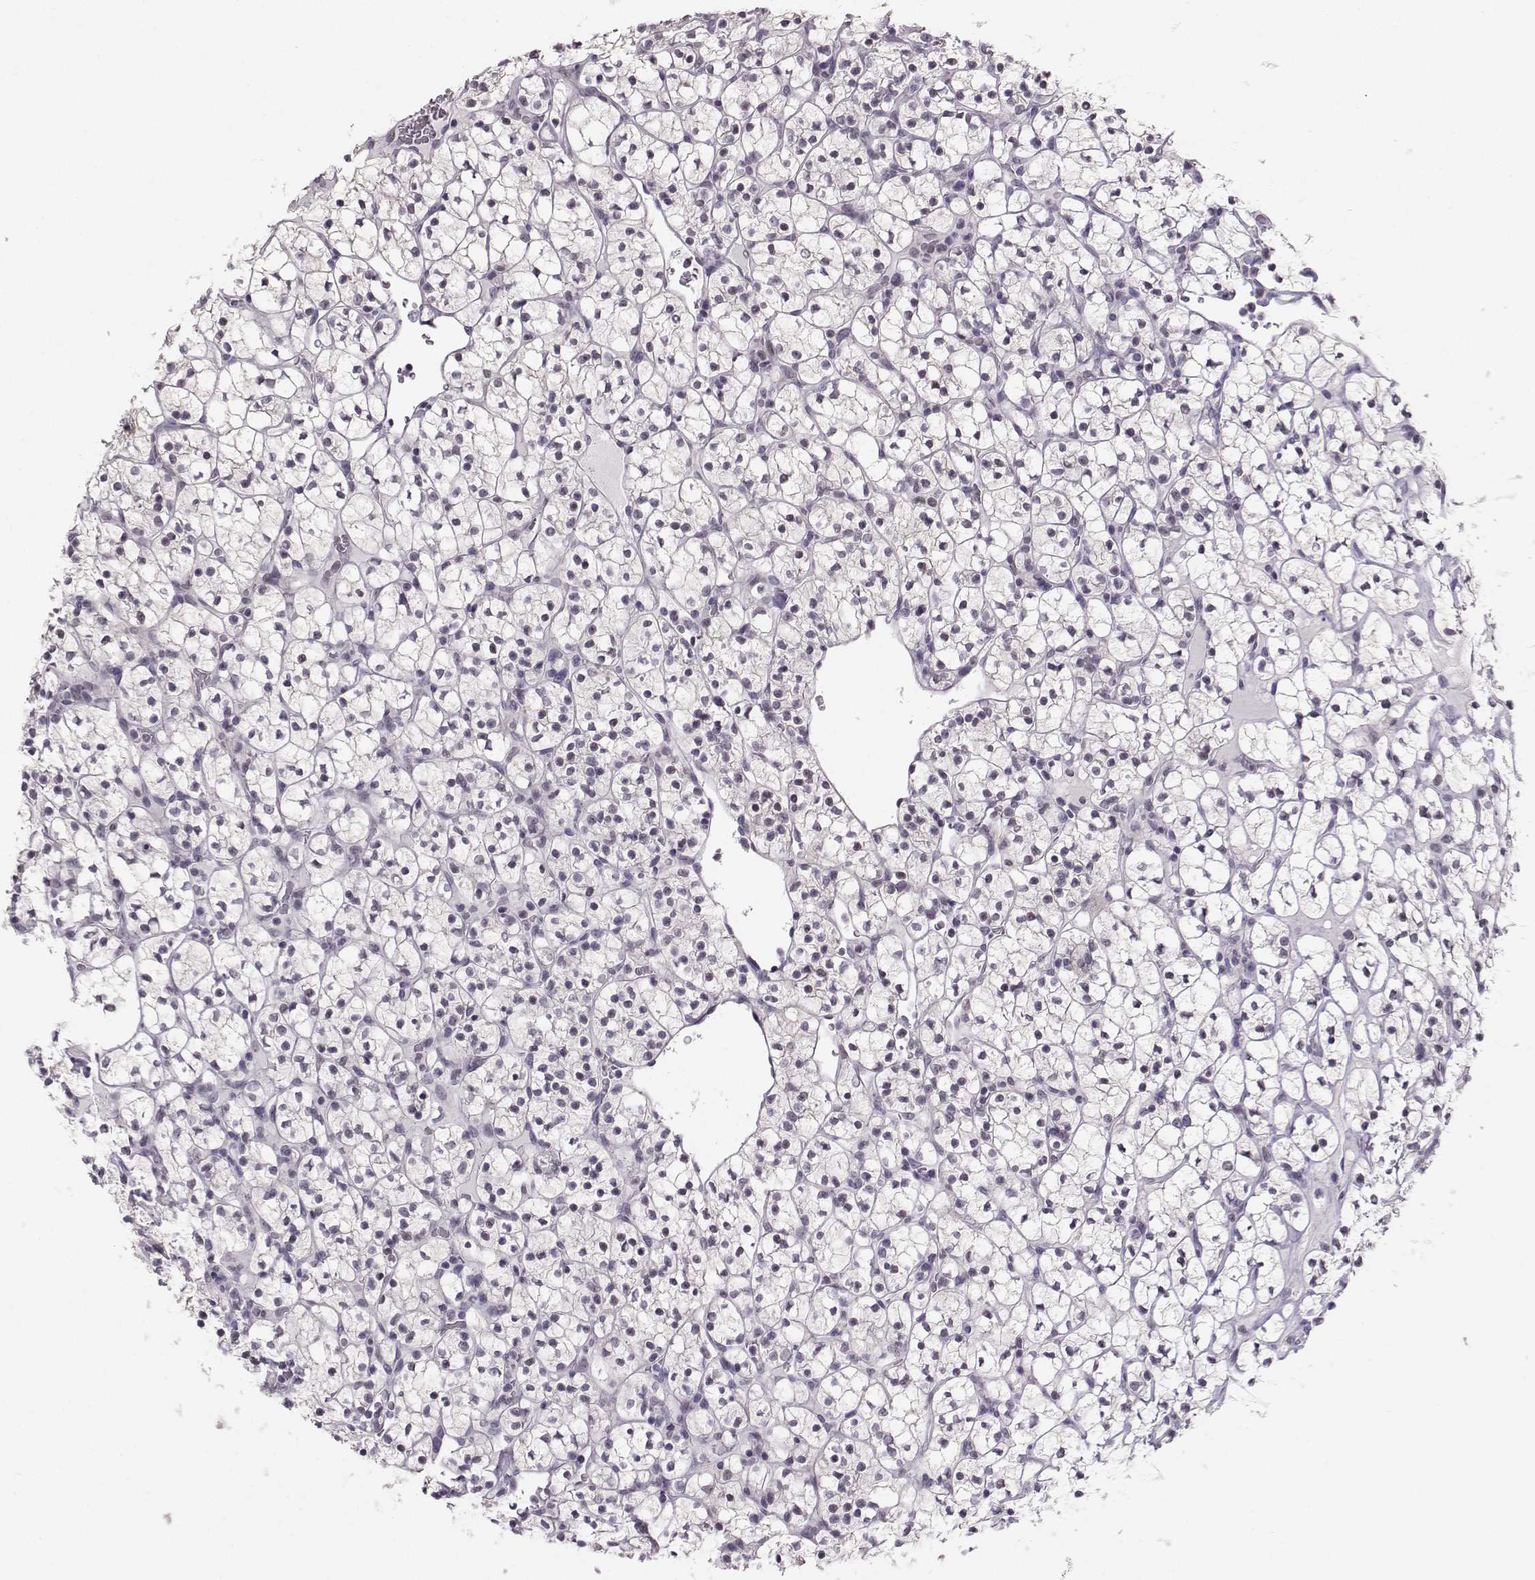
{"staining": {"intensity": "negative", "quantity": "none", "location": "none"}, "tissue": "renal cancer", "cell_type": "Tumor cells", "image_type": "cancer", "snomed": [{"axis": "morphology", "description": "Adenocarcinoma, NOS"}, {"axis": "topography", "description": "Kidney"}], "caption": "High power microscopy image of an IHC photomicrograph of renal cancer, revealing no significant positivity in tumor cells. (Stains: DAB immunohistochemistry with hematoxylin counter stain, Microscopy: brightfield microscopy at high magnification).", "gene": "DNAAF1", "patient": {"sex": "female", "age": 89}}